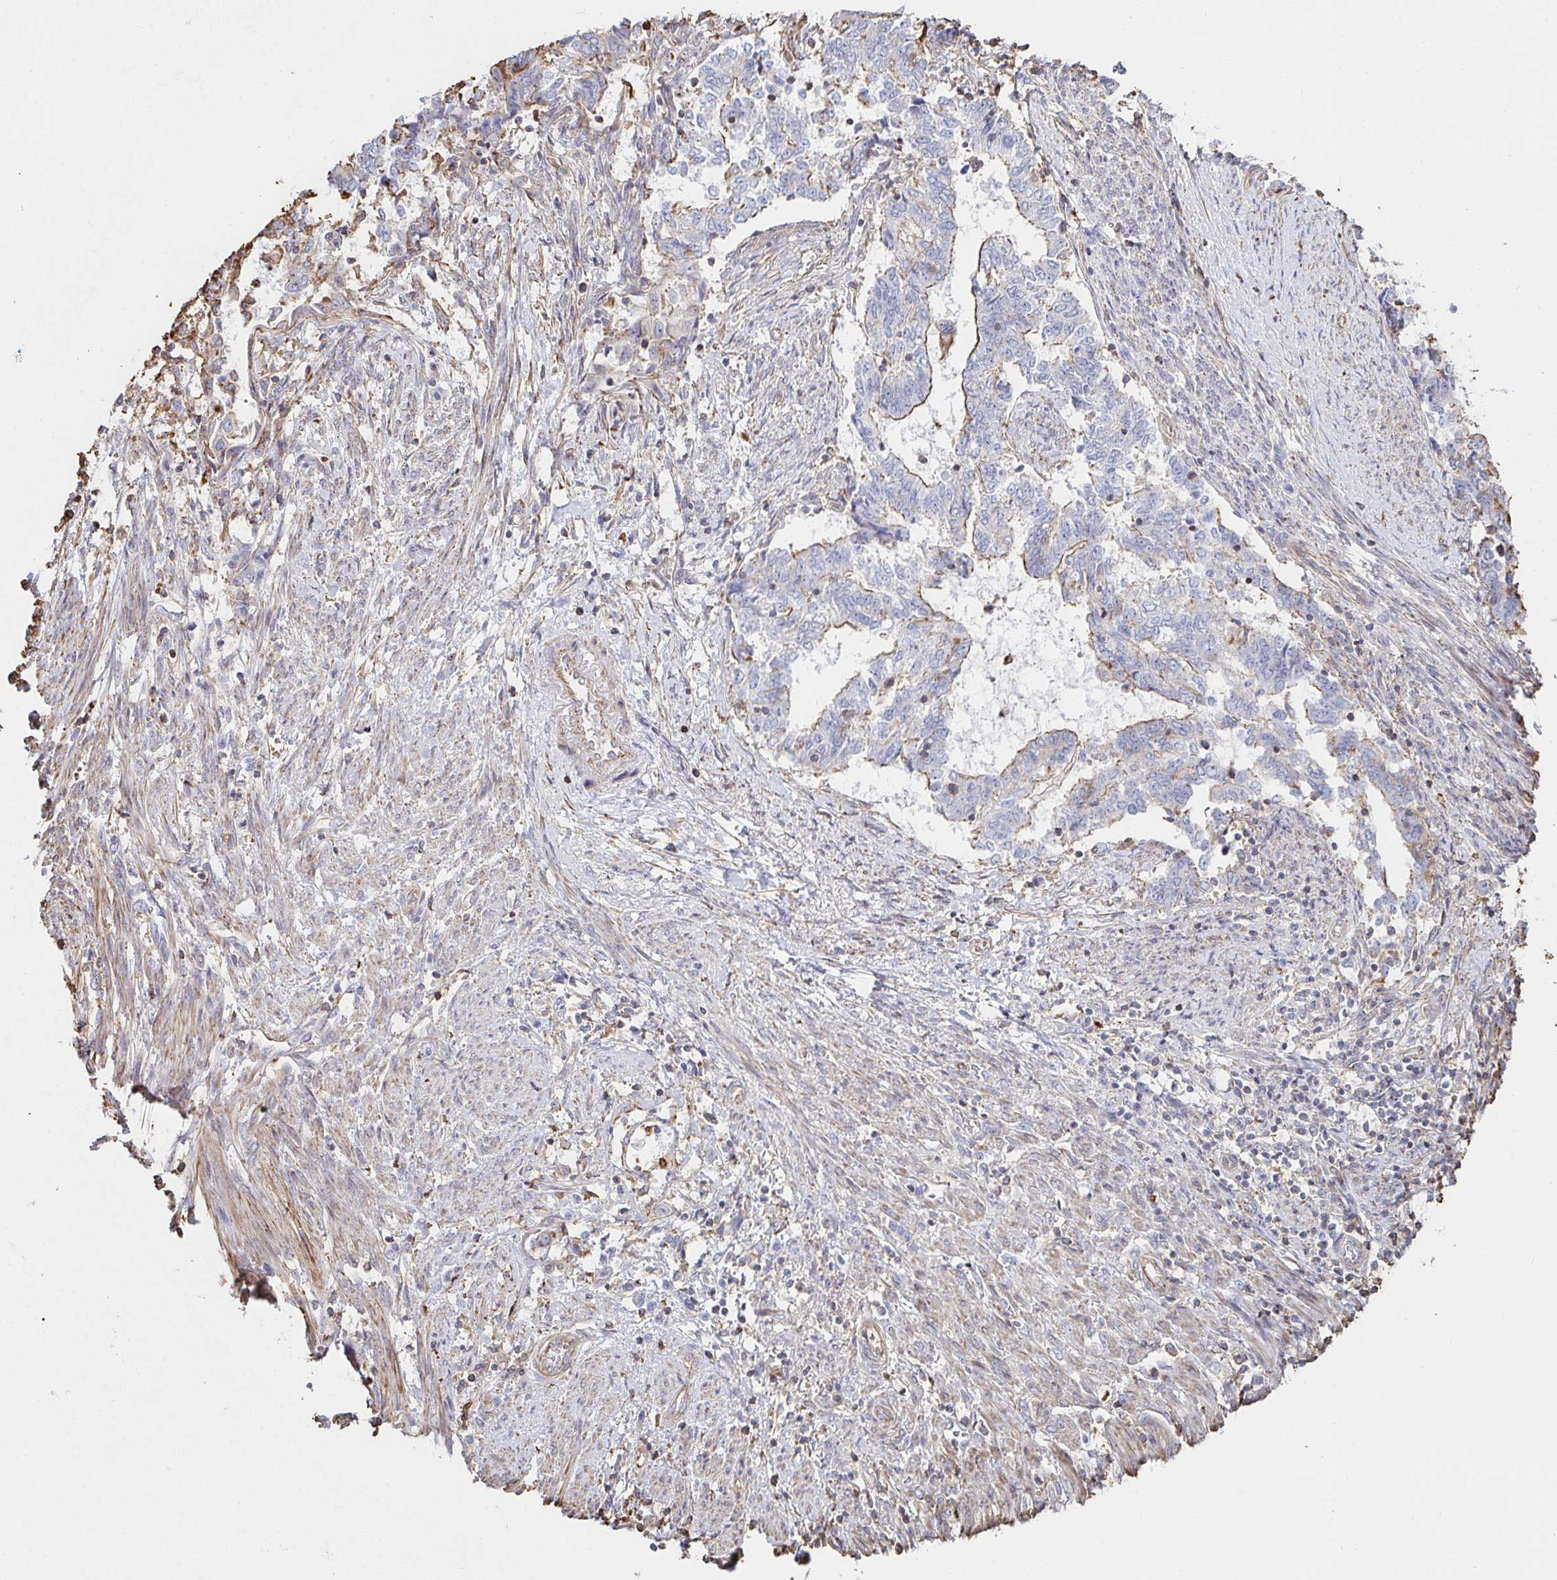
{"staining": {"intensity": "weak", "quantity": "<25%", "location": "cytoplasmic/membranous"}, "tissue": "endometrial cancer", "cell_type": "Tumor cells", "image_type": "cancer", "snomed": [{"axis": "morphology", "description": "Adenocarcinoma, NOS"}, {"axis": "topography", "description": "Endometrium"}], "caption": "Immunohistochemistry of human endometrial adenocarcinoma demonstrates no staining in tumor cells.", "gene": "PTPN14", "patient": {"sex": "female", "age": 65}}